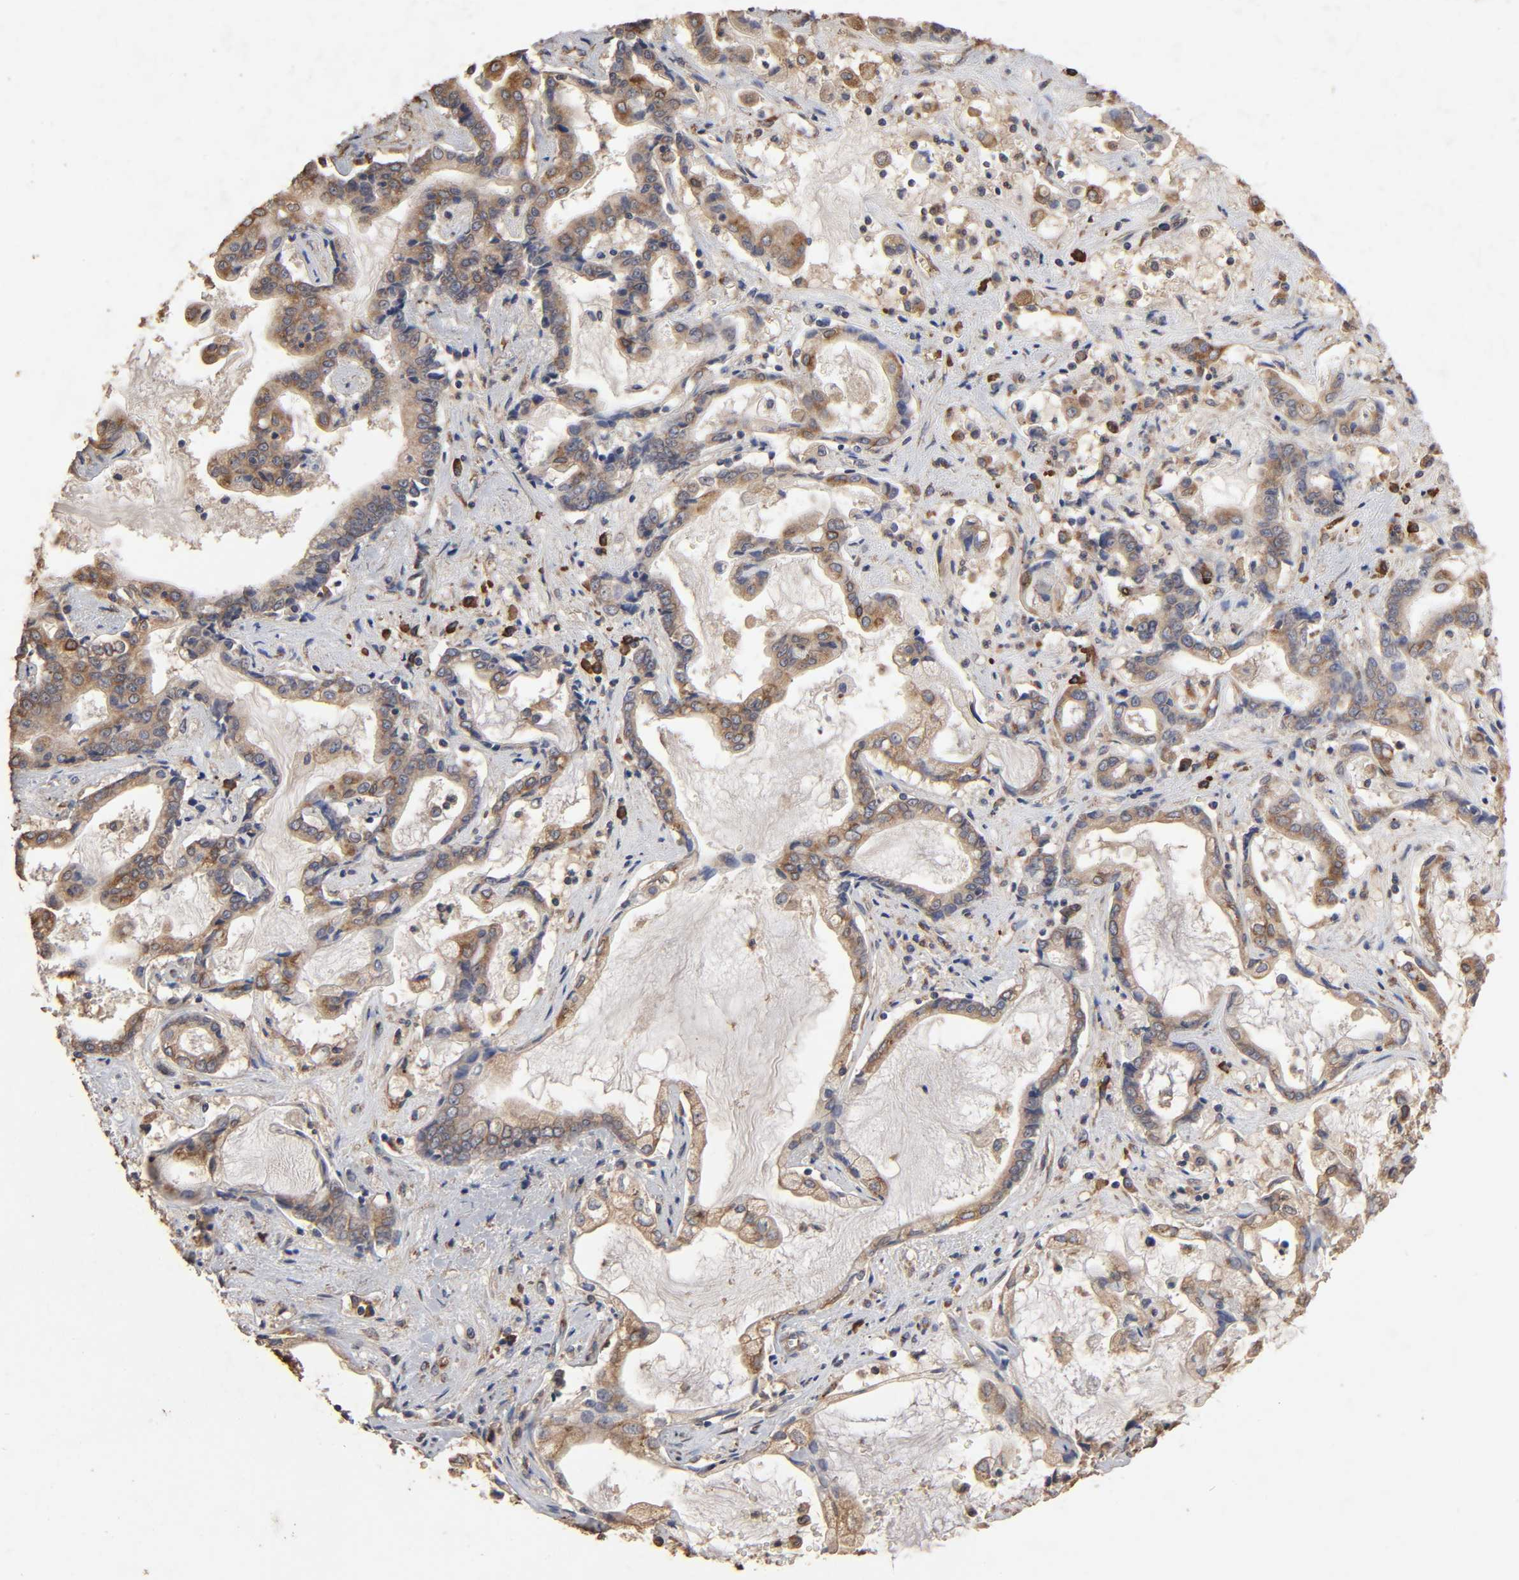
{"staining": {"intensity": "moderate", "quantity": ">75%", "location": "cytoplasmic/membranous"}, "tissue": "liver cancer", "cell_type": "Tumor cells", "image_type": "cancer", "snomed": [{"axis": "morphology", "description": "Cholangiocarcinoma"}, {"axis": "topography", "description": "Liver"}], "caption": "Cholangiocarcinoma (liver) stained for a protein (brown) displays moderate cytoplasmic/membranous positive expression in approximately >75% of tumor cells.", "gene": "EIF4G2", "patient": {"sex": "male", "age": 57}}